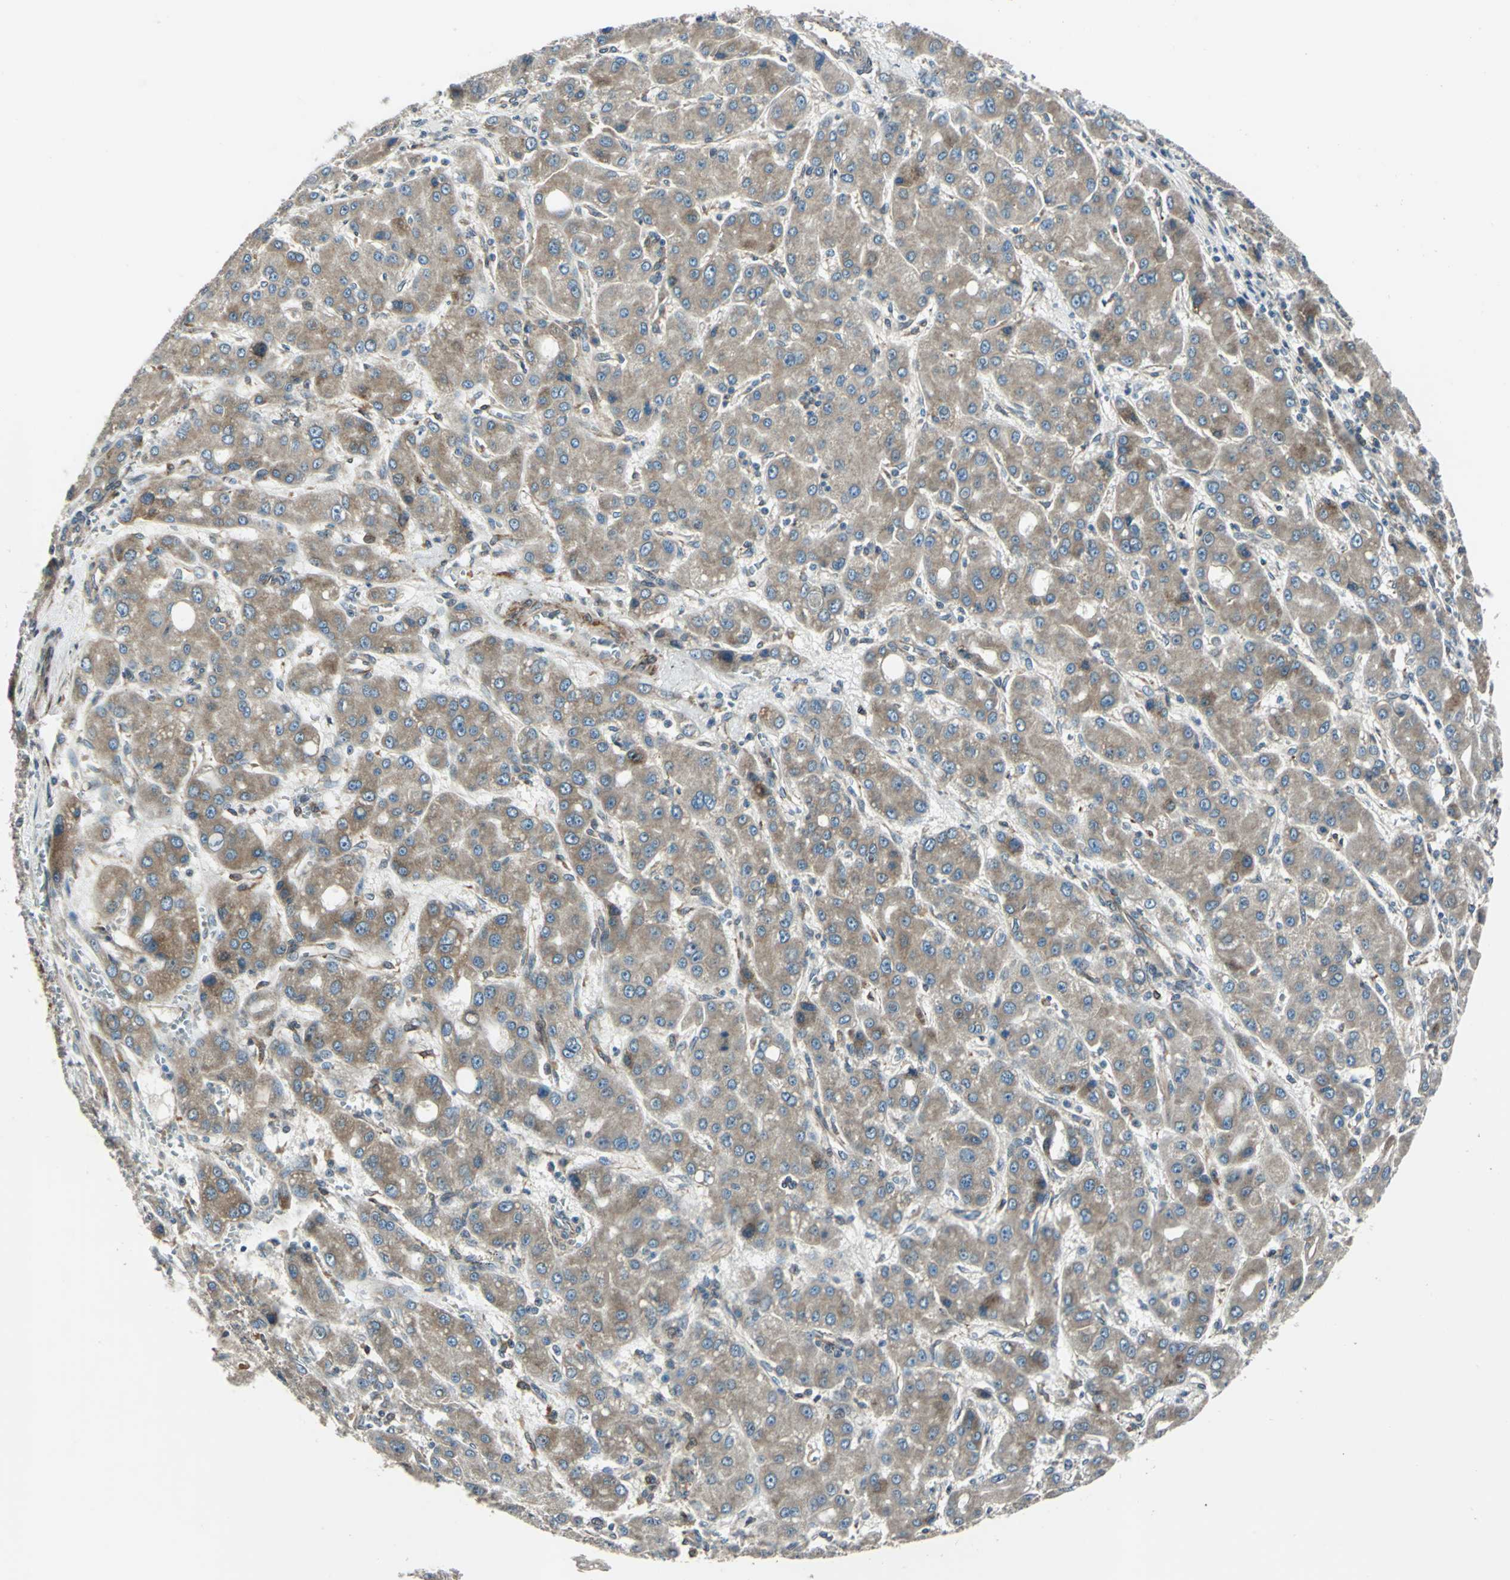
{"staining": {"intensity": "moderate", "quantity": ">75%", "location": "cytoplasmic/membranous"}, "tissue": "liver cancer", "cell_type": "Tumor cells", "image_type": "cancer", "snomed": [{"axis": "morphology", "description": "Carcinoma, Hepatocellular, NOS"}, {"axis": "topography", "description": "Liver"}], "caption": "Immunohistochemistry (IHC) histopathology image of liver cancer stained for a protein (brown), which reveals medium levels of moderate cytoplasmic/membranous positivity in approximately >75% of tumor cells.", "gene": "HTATIP2", "patient": {"sex": "male", "age": 55}}